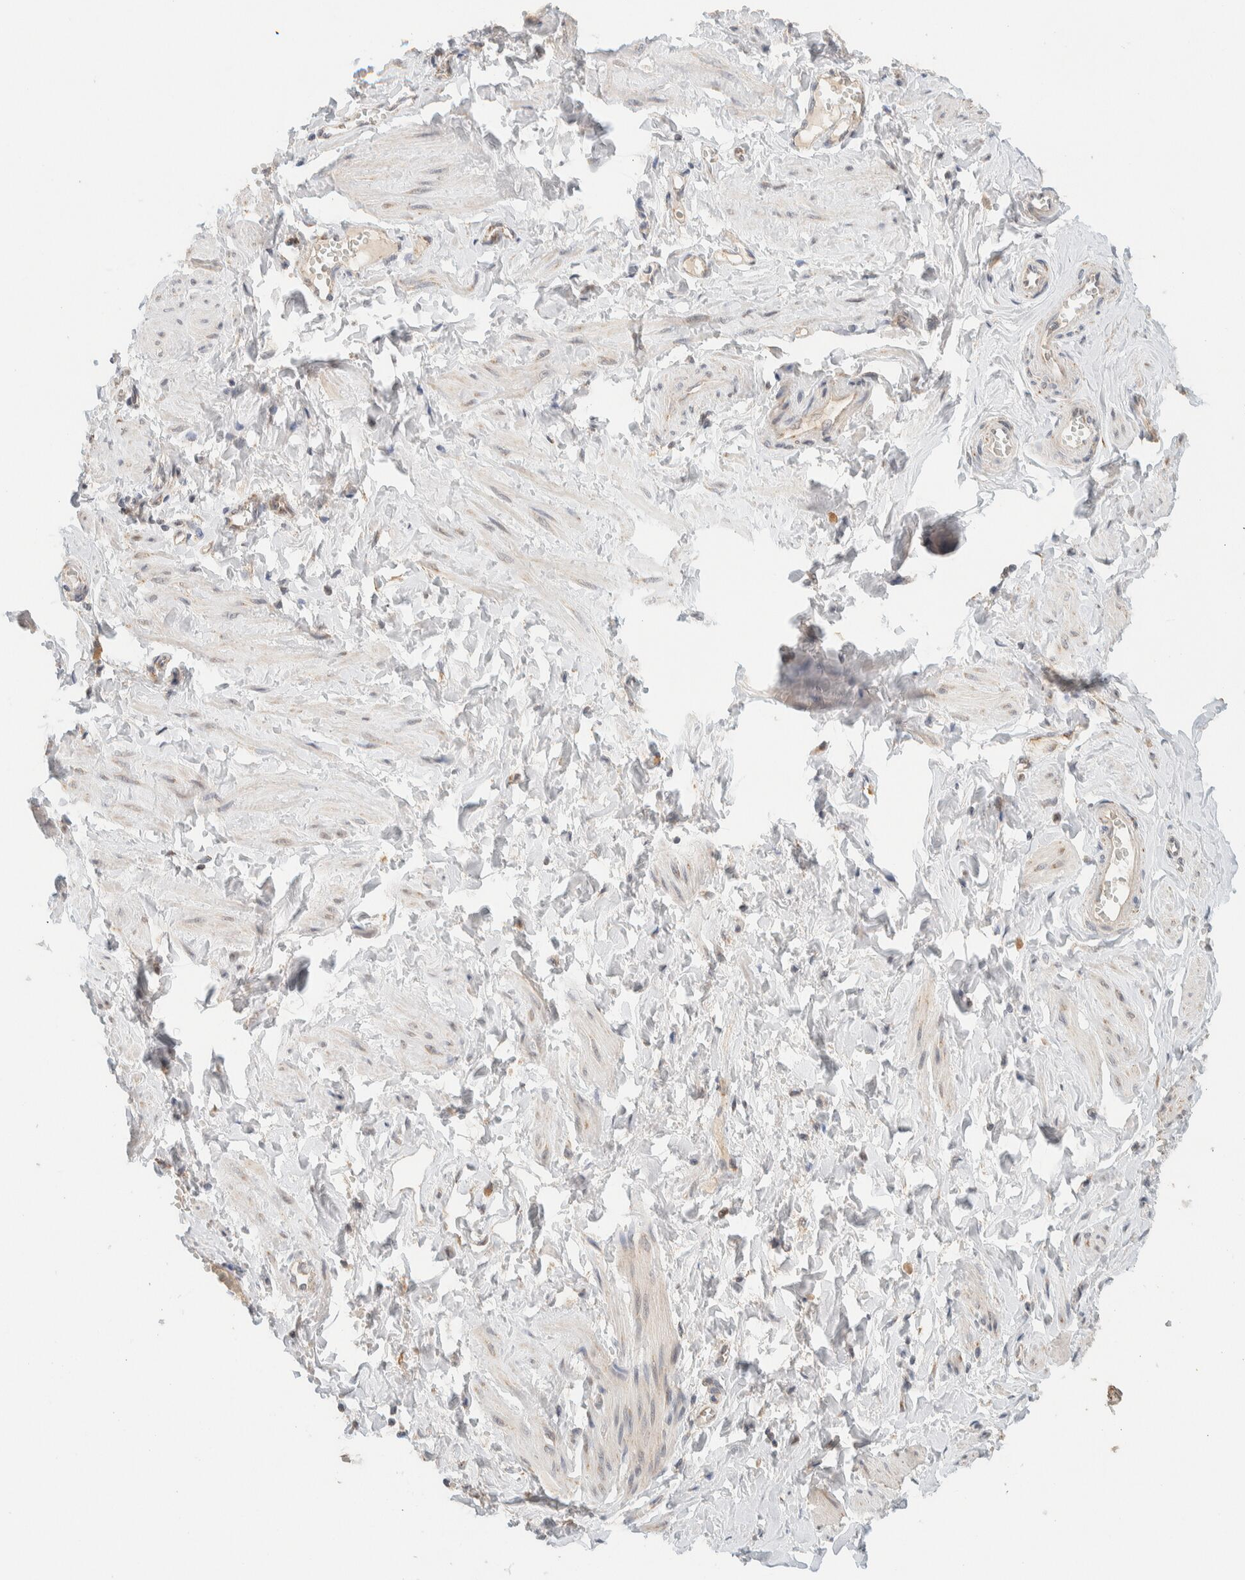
{"staining": {"intensity": "weak", "quantity": "25%-75%", "location": "cytoplasmic/membranous"}, "tissue": "adipose tissue", "cell_type": "Adipocytes", "image_type": "normal", "snomed": [{"axis": "morphology", "description": "Normal tissue, NOS"}, {"axis": "topography", "description": "Vascular tissue"}, {"axis": "topography", "description": "Fallopian tube"}, {"axis": "topography", "description": "Ovary"}], "caption": "A micrograph of adipose tissue stained for a protein demonstrates weak cytoplasmic/membranous brown staining in adipocytes. (IHC, brightfield microscopy, high magnification).", "gene": "MRPL41", "patient": {"sex": "female", "age": 67}}